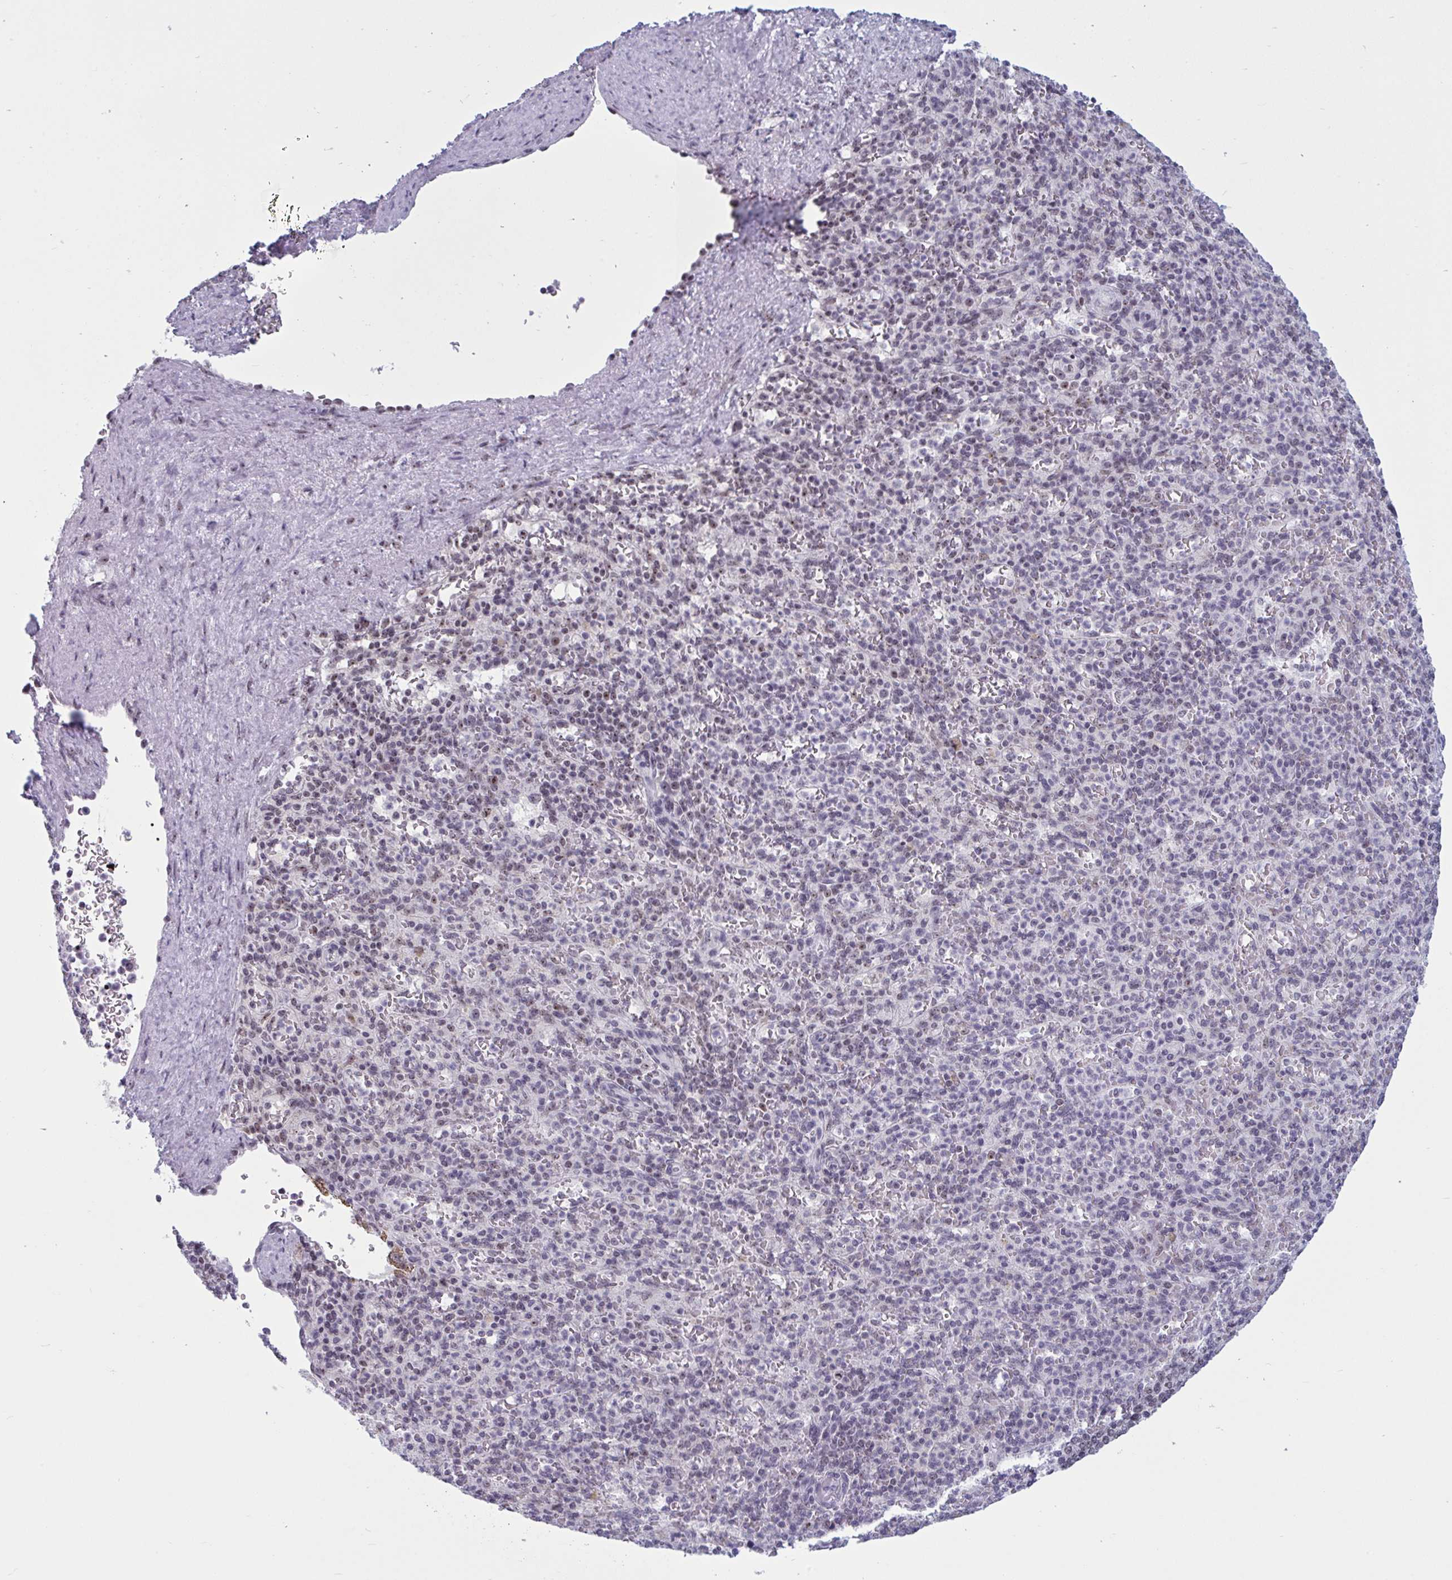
{"staining": {"intensity": "weak", "quantity": "<25%", "location": "nuclear"}, "tissue": "spleen", "cell_type": "Cells in red pulp", "image_type": "normal", "snomed": [{"axis": "morphology", "description": "Normal tissue, NOS"}, {"axis": "topography", "description": "Spleen"}], "caption": "Image shows no significant protein expression in cells in red pulp of benign spleen.", "gene": "TGM6", "patient": {"sex": "female", "age": 74}}